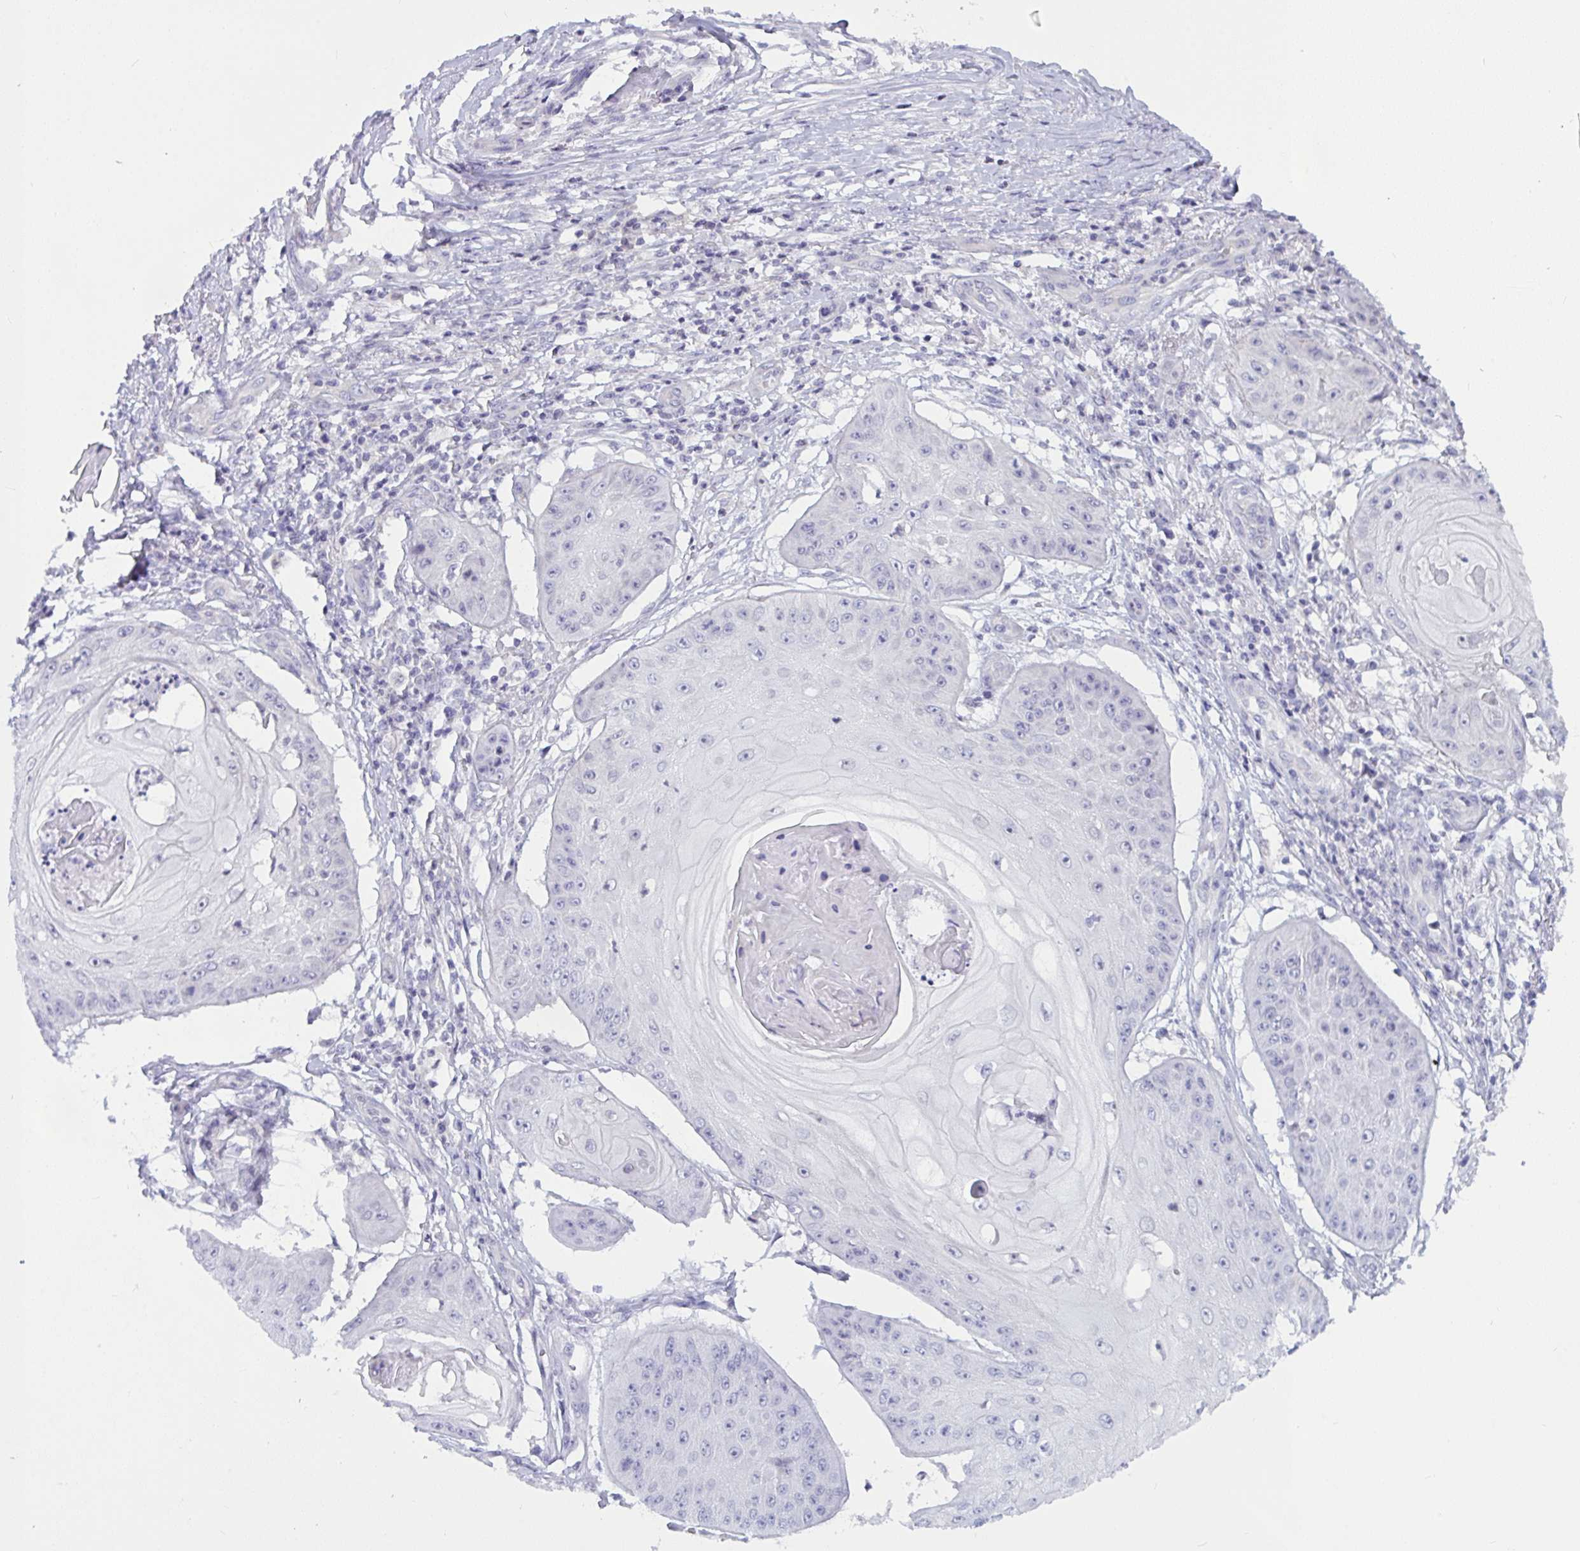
{"staining": {"intensity": "negative", "quantity": "none", "location": "none"}, "tissue": "skin cancer", "cell_type": "Tumor cells", "image_type": "cancer", "snomed": [{"axis": "morphology", "description": "Squamous cell carcinoma, NOS"}, {"axis": "topography", "description": "Skin"}], "caption": "DAB (3,3'-diaminobenzidine) immunohistochemical staining of skin cancer (squamous cell carcinoma) exhibits no significant staining in tumor cells.", "gene": "TANK", "patient": {"sex": "male", "age": 70}}